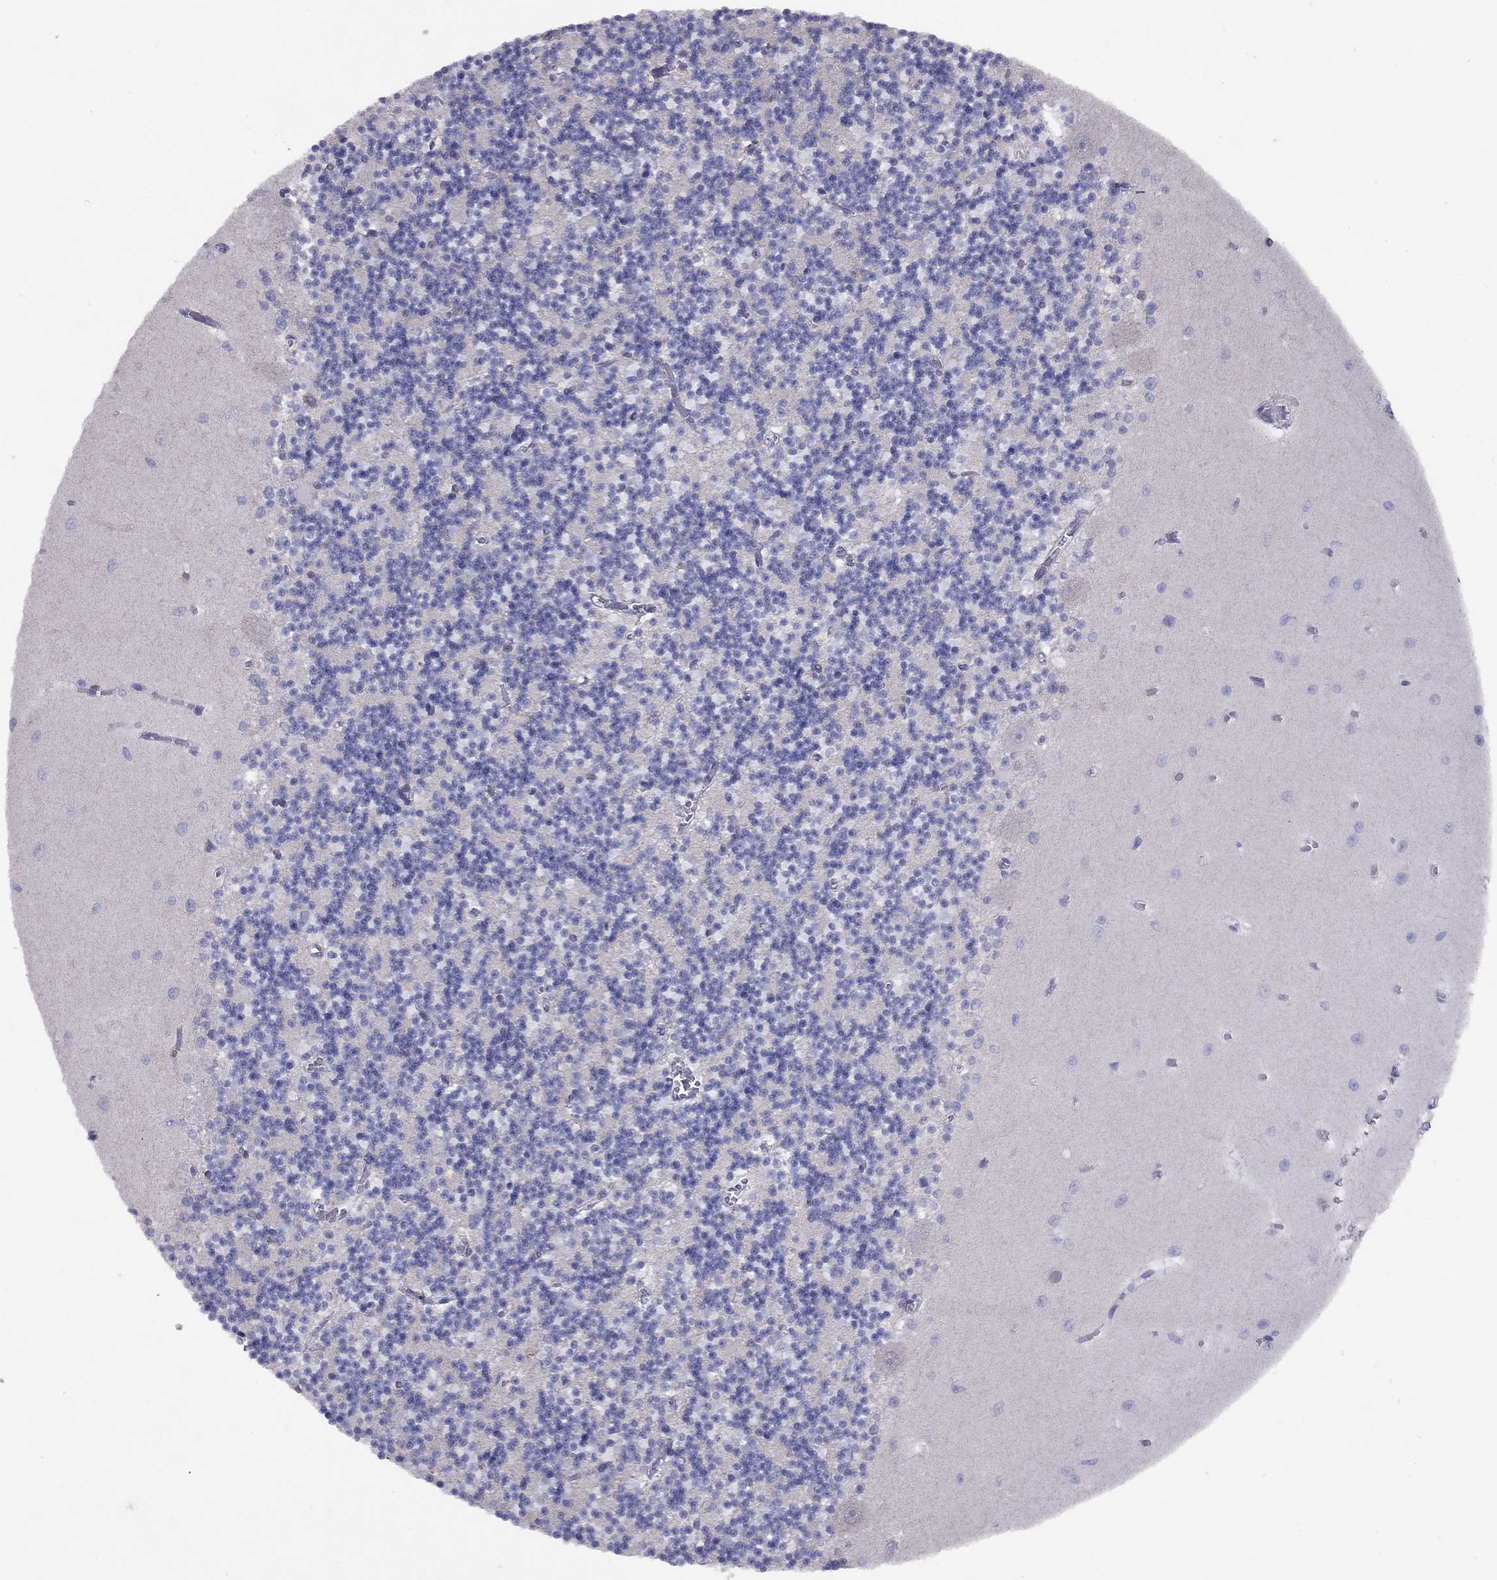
{"staining": {"intensity": "negative", "quantity": "none", "location": "none"}, "tissue": "cerebellum", "cell_type": "Cells in granular layer", "image_type": "normal", "snomed": [{"axis": "morphology", "description": "Normal tissue, NOS"}, {"axis": "topography", "description": "Cerebellum"}], "caption": "Cells in granular layer are negative for protein expression in benign human cerebellum. The staining is performed using DAB (3,3'-diaminobenzidine) brown chromogen with nuclei counter-stained in using hematoxylin.", "gene": "SYTL2", "patient": {"sex": "female", "age": 64}}